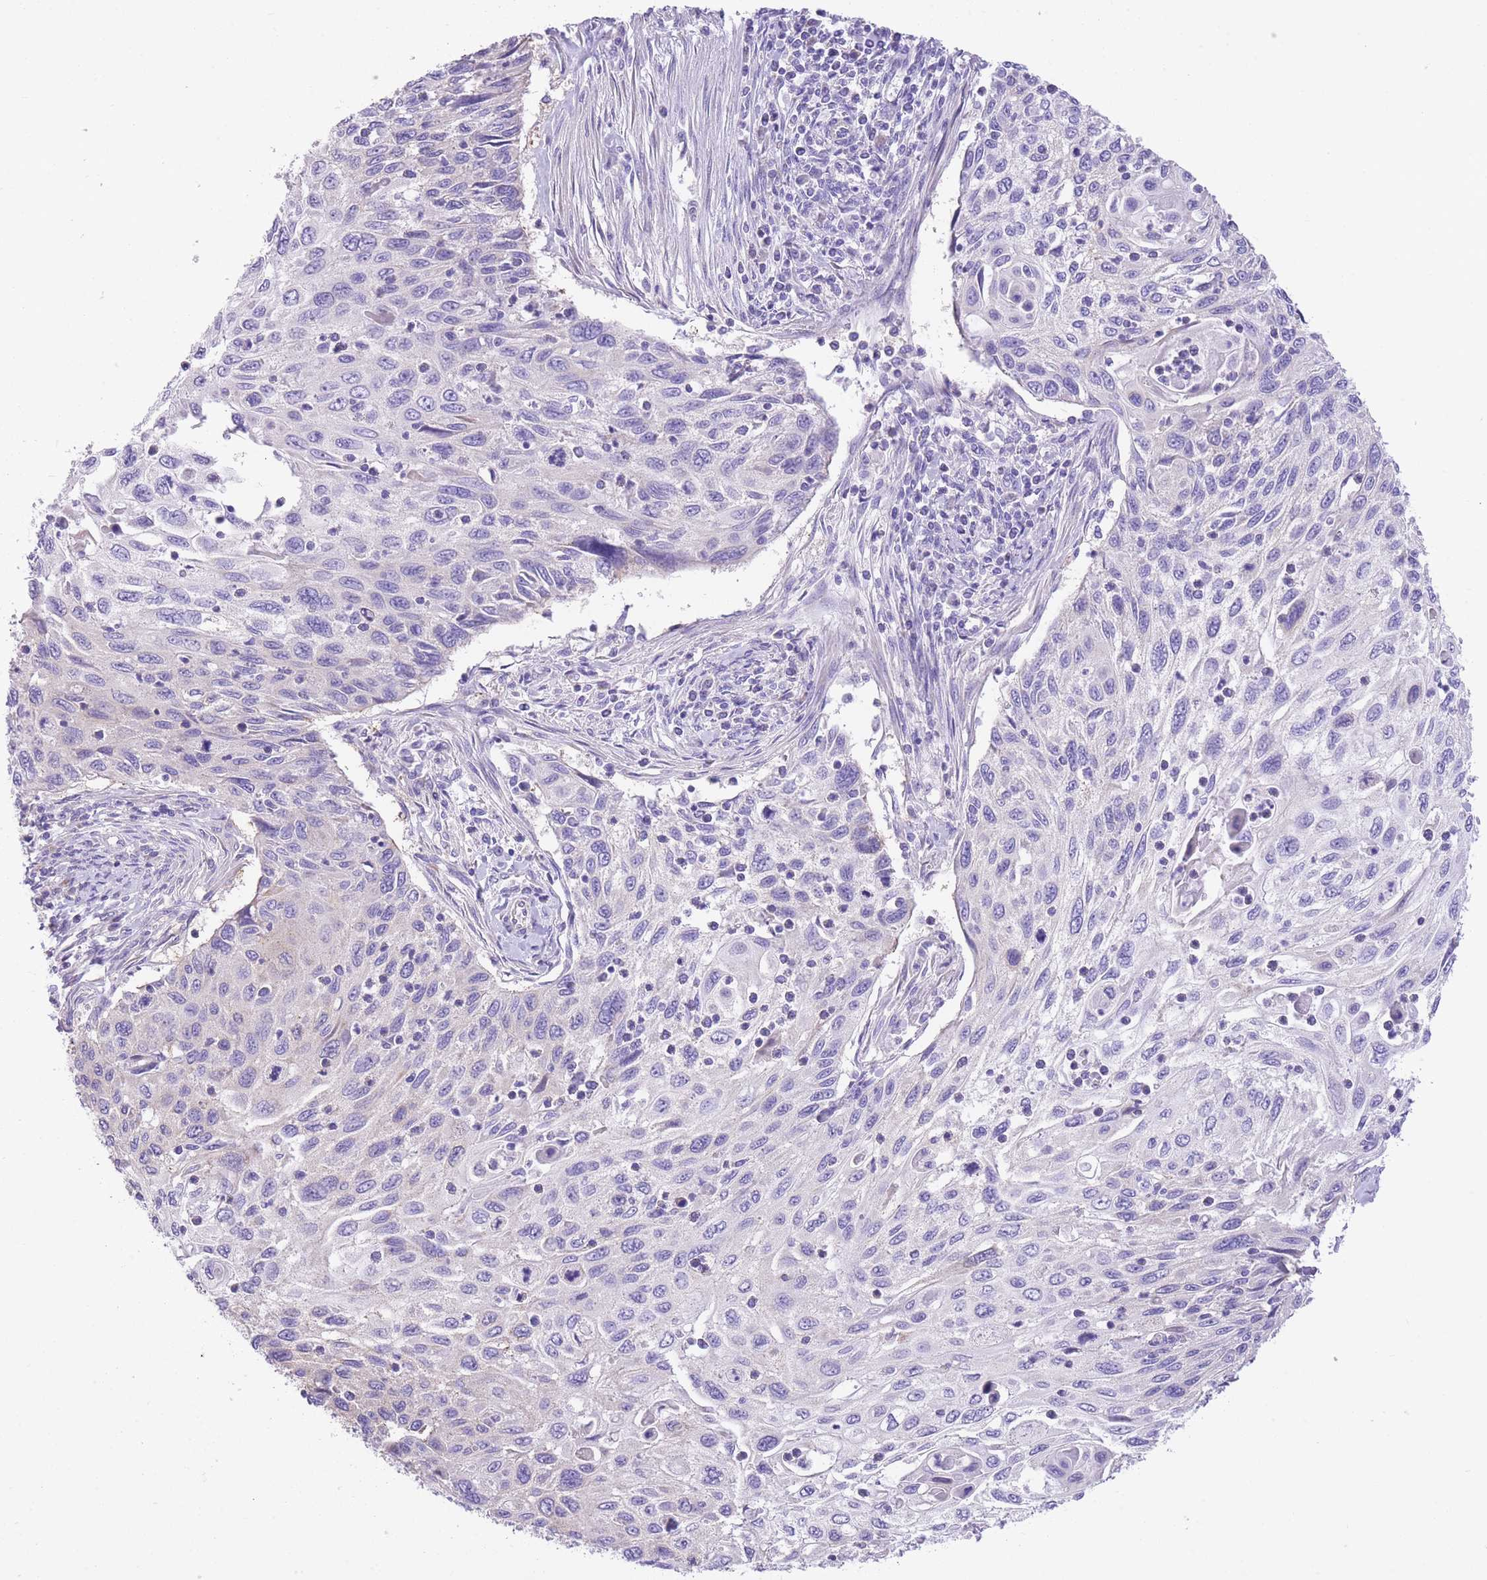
{"staining": {"intensity": "negative", "quantity": "none", "location": "none"}, "tissue": "cervical cancer", "cell_type": "Tumor cells", "image_type": "cancer", "snomed": [{"axis": "morphology", "description": "Squamous cell carcinoma, NOS"}, {"axis": "topography", "description": "Cervix"}], "caption": "Immunohistochemistry (IHC) of squamous cell carcinoma (cervical) shows no expression in tumor cells.", "gene": "RHOU", "patient": {"sex": "female", "age": 70}}